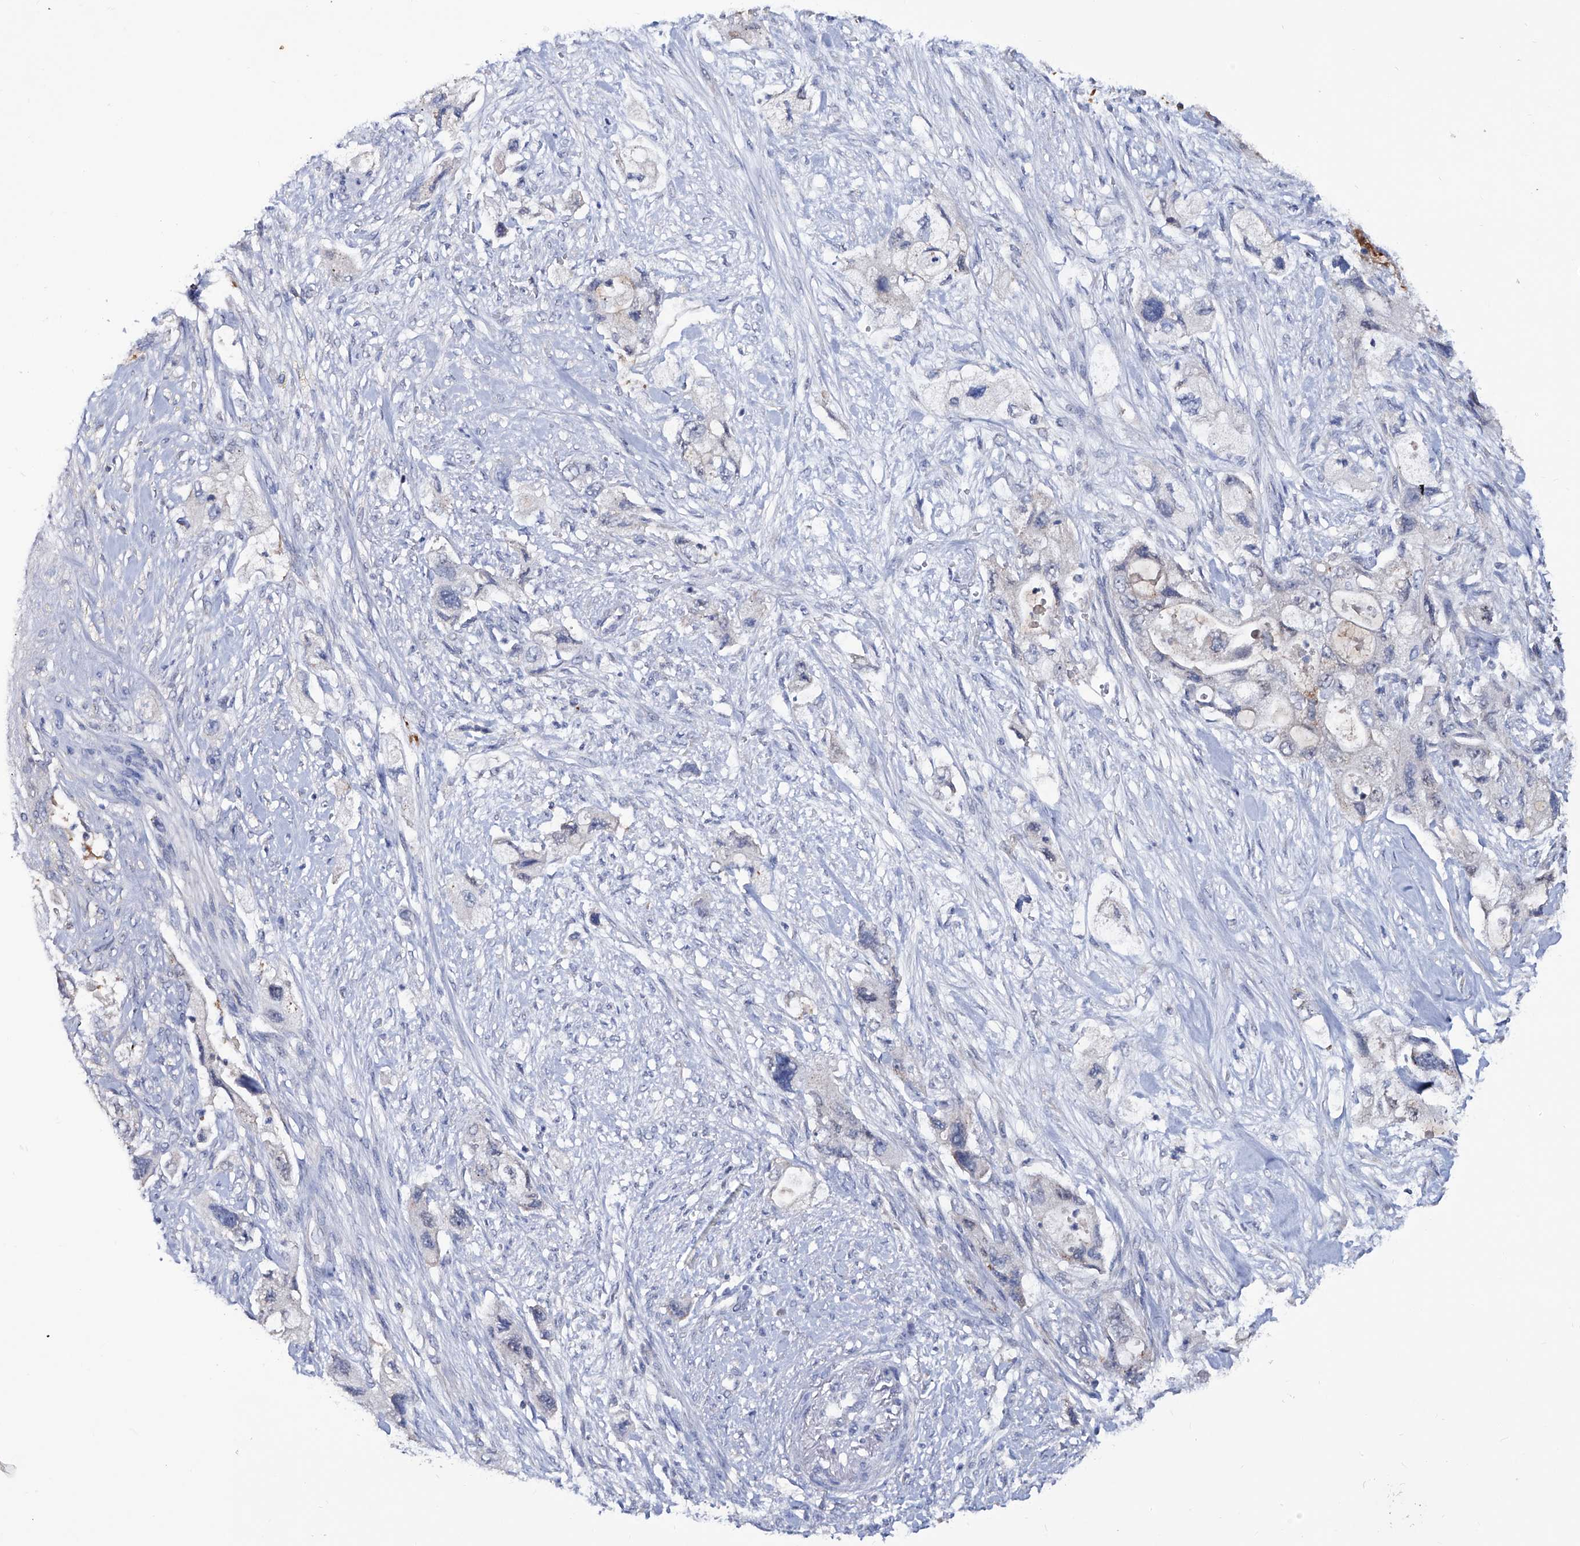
{"staining": {"intensity": "negative", "quantity": "none", "location": "none"}, "tissue": "pancreatic cancer", "cell_type": "Tumor cells", "image_type": "cancer", "snomed": [{"axis": "morphology", "description": "Adenocarcinoma, NOS"}, {"axis": "topography", "description": "Pancreas"}], "caption": "High magnification brightfield microscopy of pancreatic cancer (adenocarcinoma) stained with DAB (brown) and counterstained with hematoxylin (blue): tumor cells show no significant positivity. (Stains: DAB (3,3'-diaminobenzidine) immunohistochemistry (IHC) with hematoxylin counter stain, Microscopy: brightfield microscopy at high magnification).", "gene": "KLHL17", "patient": {"sex": "female", "age": 73}}